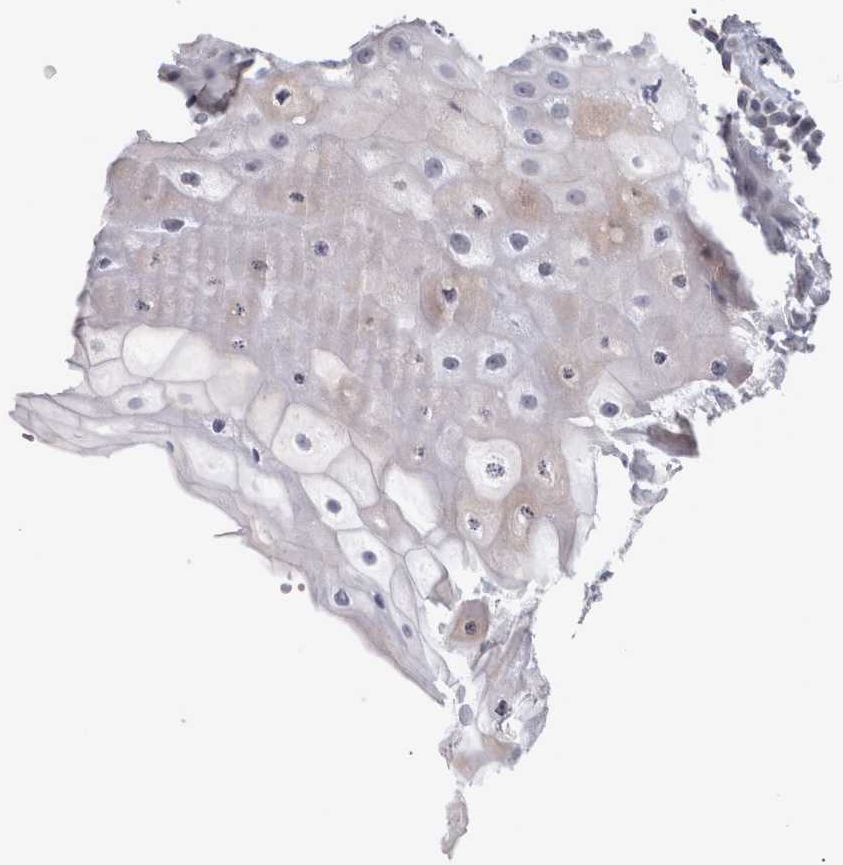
{"staining": {"intensity": "negative", "quantity": "none", "location": "none"}, "tissue": "oral mucosa", "cell_type": "Squamous epithelial cells", "image_type": "normal", "snomed": [{"axis": "morphology", "description": "Normal tissue, NOS"}, {"axis": "topography", "description": "Oral tissue"}], "caption": "Immunohistochemistry (IHC) photomicrograph of benign oral mucosa stained for a protein (brown), which displays no positivity in squamous epithelial cells.", "gene": "DBT", "patient": {"sex": "female", "age": 76}}